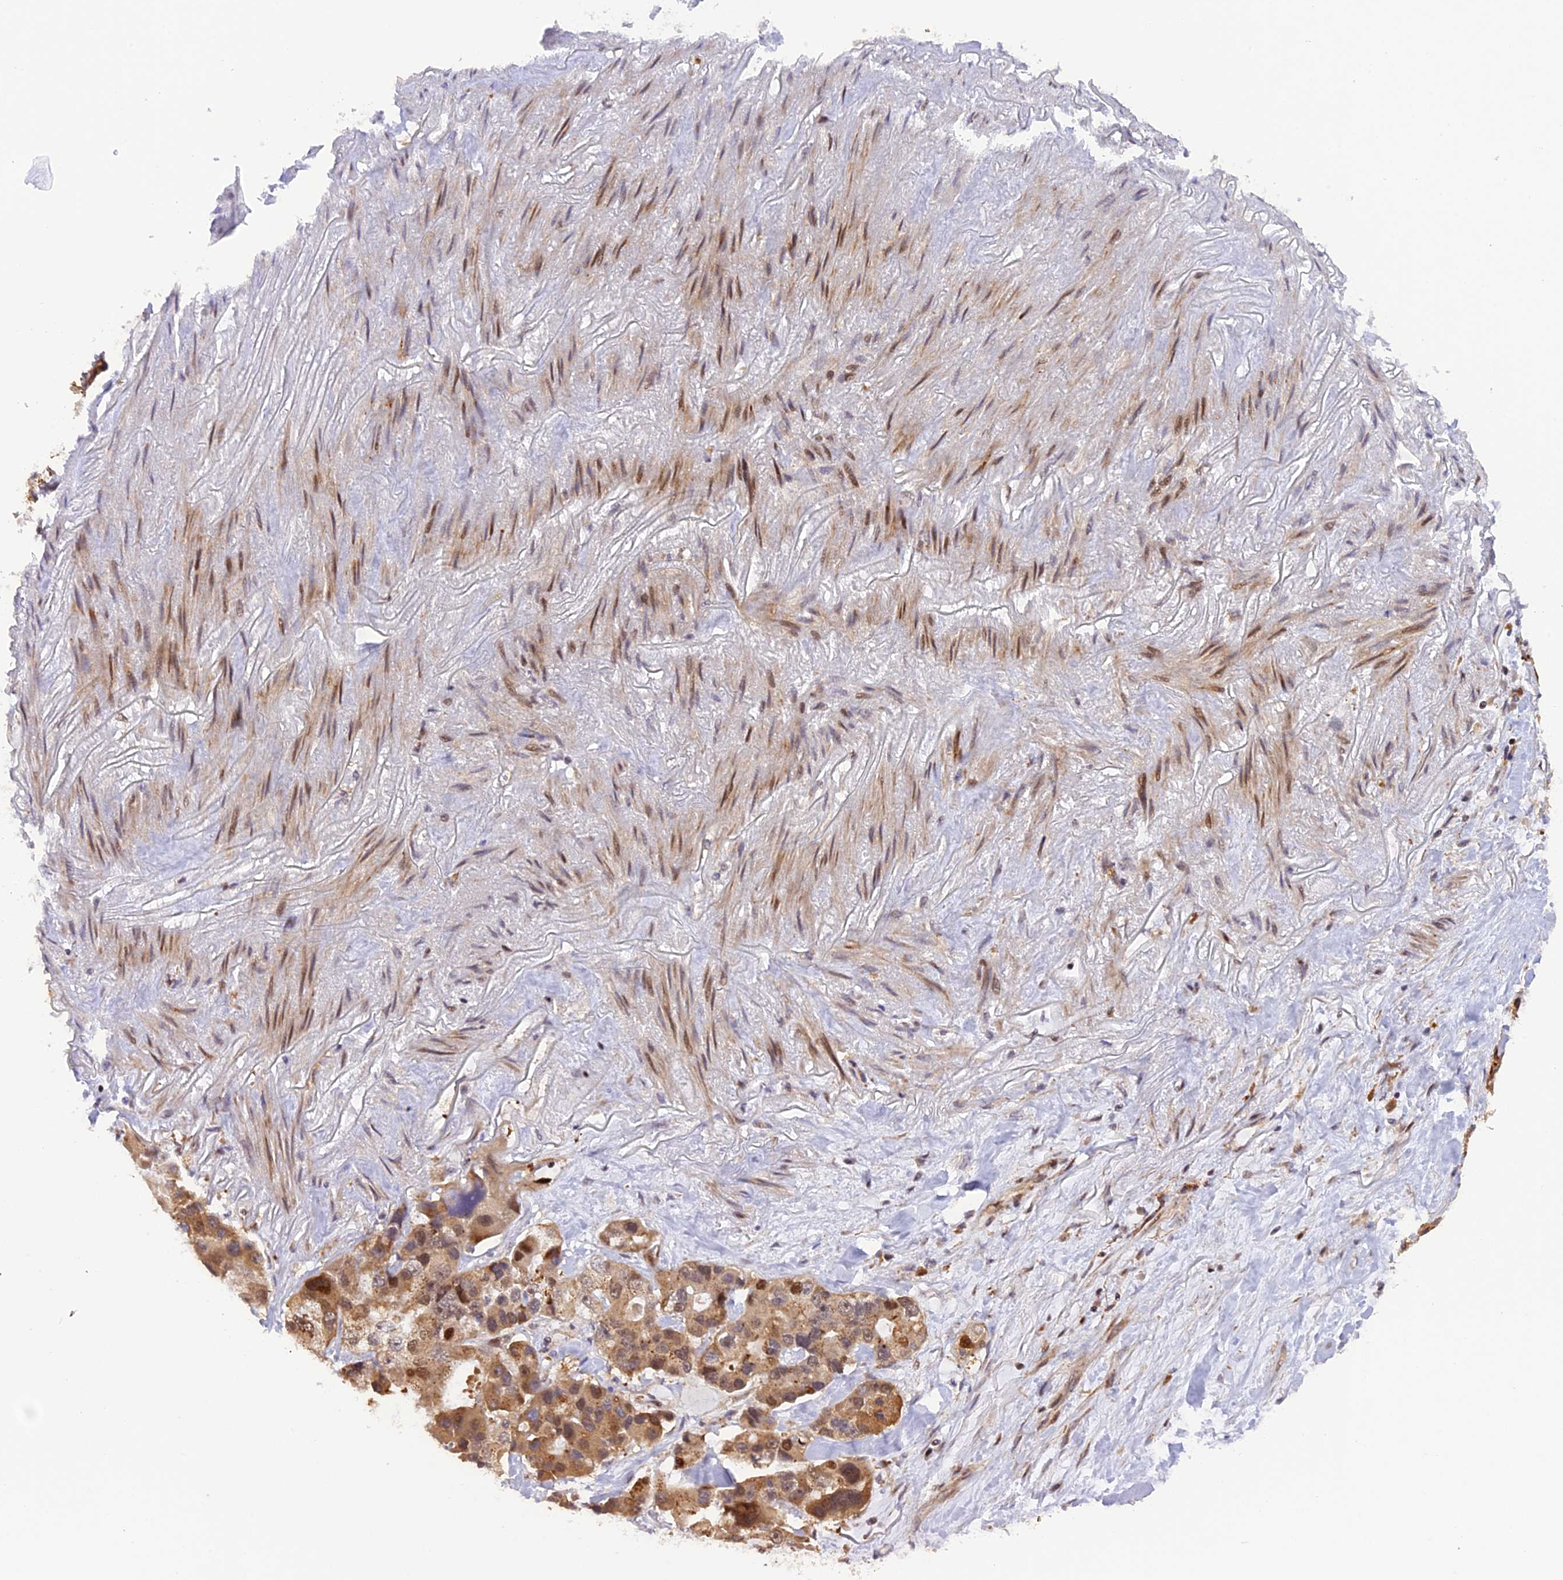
{"staining": {"intensity": "moderate", "quantity": ">75%", "location": "cytoplasmic/membranous,nuclear"}, "tissue": "lung cancer", "cell_type": "Tumor cells", "image_type": "cancer", "snomed": [{"axis": "morphology", "description": "Adenocarcinoma, NOS"}, {"axis": "topography", "description": "Lung"}], "caption": "Protein staining exhibits moderate cytoplasmic/membranous and nuclear staining in approximately >75% of tumor cells in adenocarcinoma (lung).", "gene": "SAMD4A", "patient": {"sex": "female", "age": 54}}